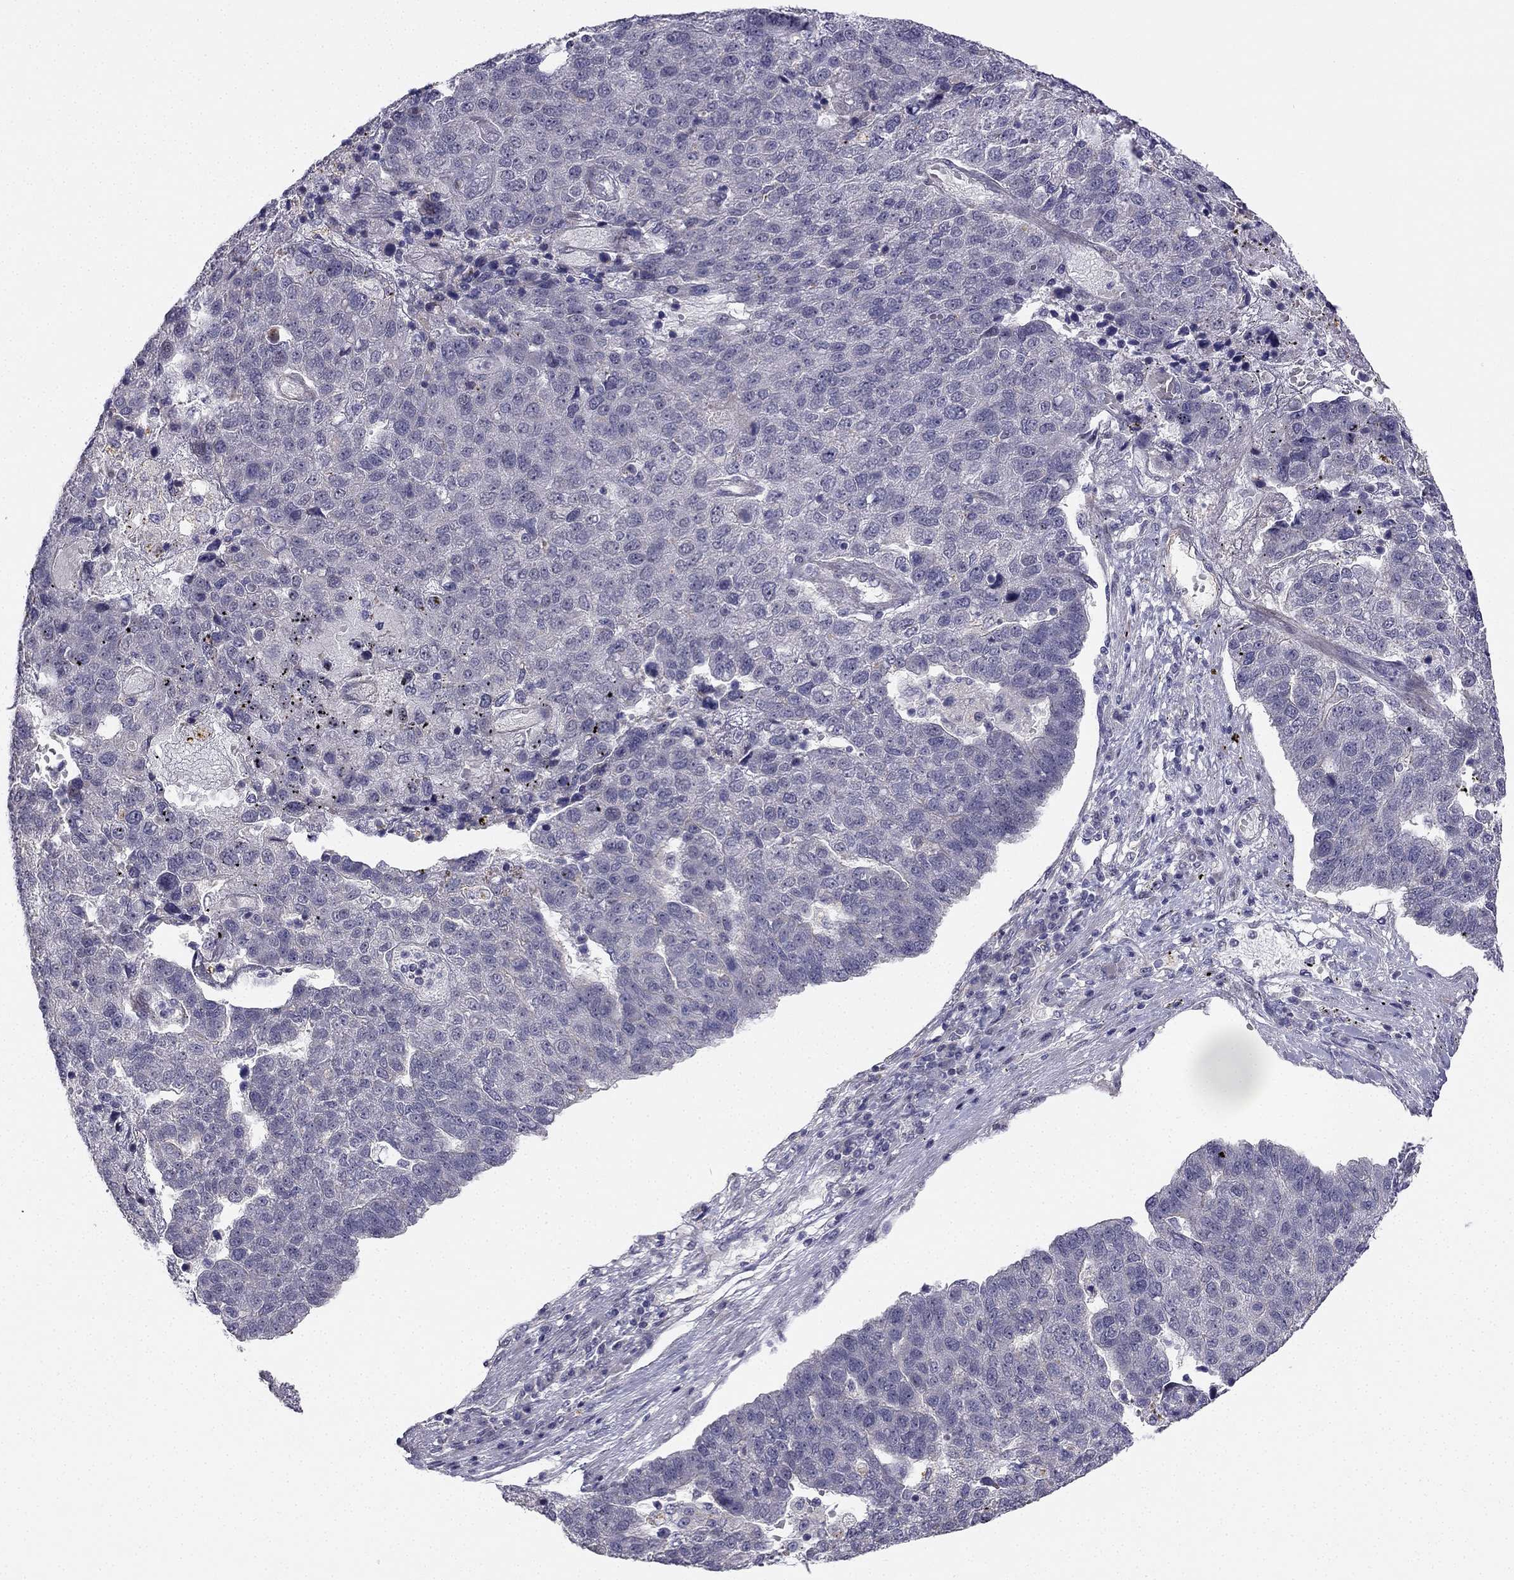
{"staining": {"intensity": "negative", "quantity": "none", "location": "none"}, "tissue": "pancreatic cancer", "cell_type": "Tumor cells", "image_type": "cancer", "snomed": [{"axis": "morphology", "description": "Adenocarcinoma, NOS"}, {"axis": "topography", "description": "Pancreas"}], "caption": "The micrograph shows no significant positivity in tumor cells of adenocarcinoma (pancreatic).", "gene": "CHST8", "patient": {"sex": "female", "age": 61}}